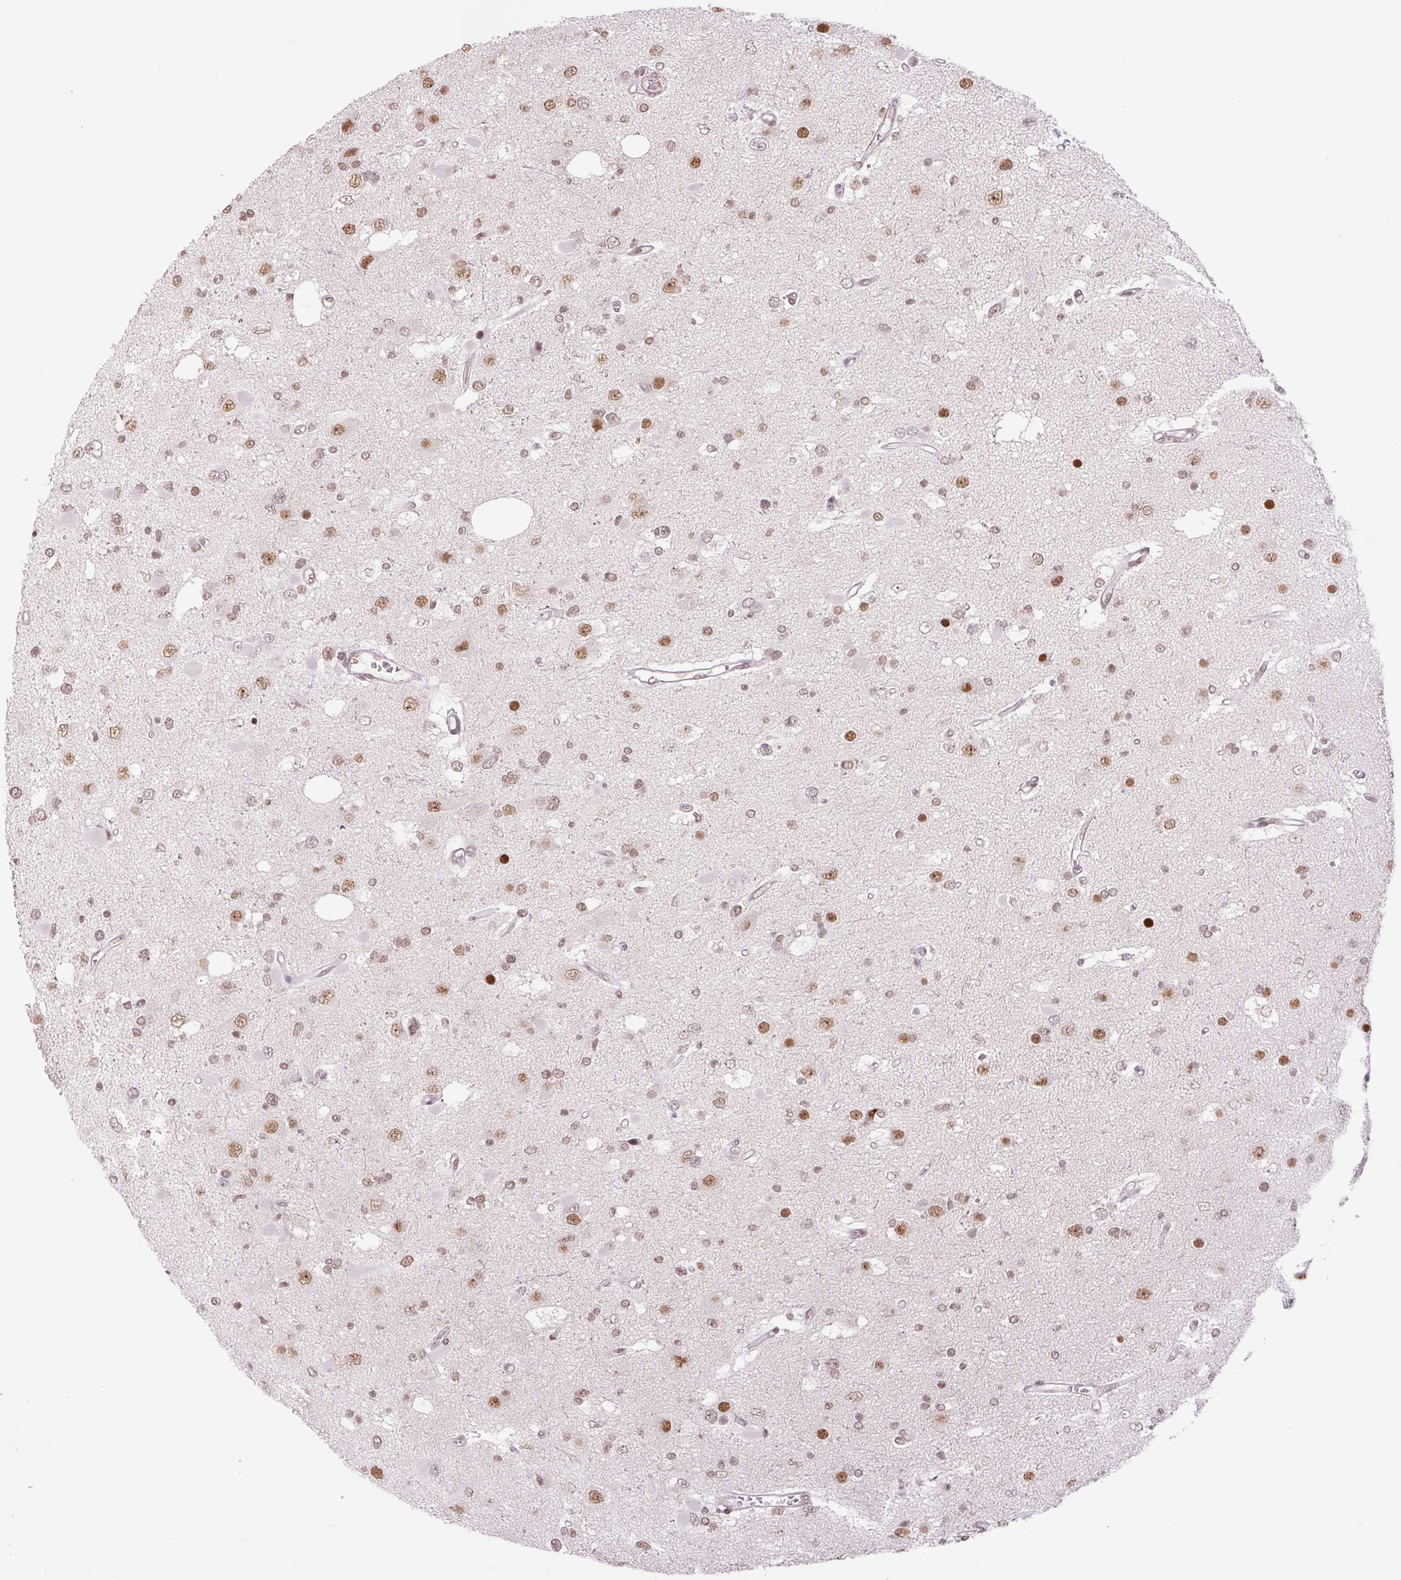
{"staining": {"intensity": "moderate", "quantity": ">75%", "location": "nuclear"}, "tissue": "glioma", "cell_type": "Tumor cells", "image_type": "cancer", "snomed": [{"axis": "morphology", "description": "Glioma, malignant, High grade"}, {"axis": "topography", "description": "Brain"}], "caption": "Glioma was stained to show a protein in brown. There is medium levels of moderate nuclear expression in approximately >75% of tumor cells.", "gene": "TCFL5", "patient": {"sex": "male", "age": 53}}